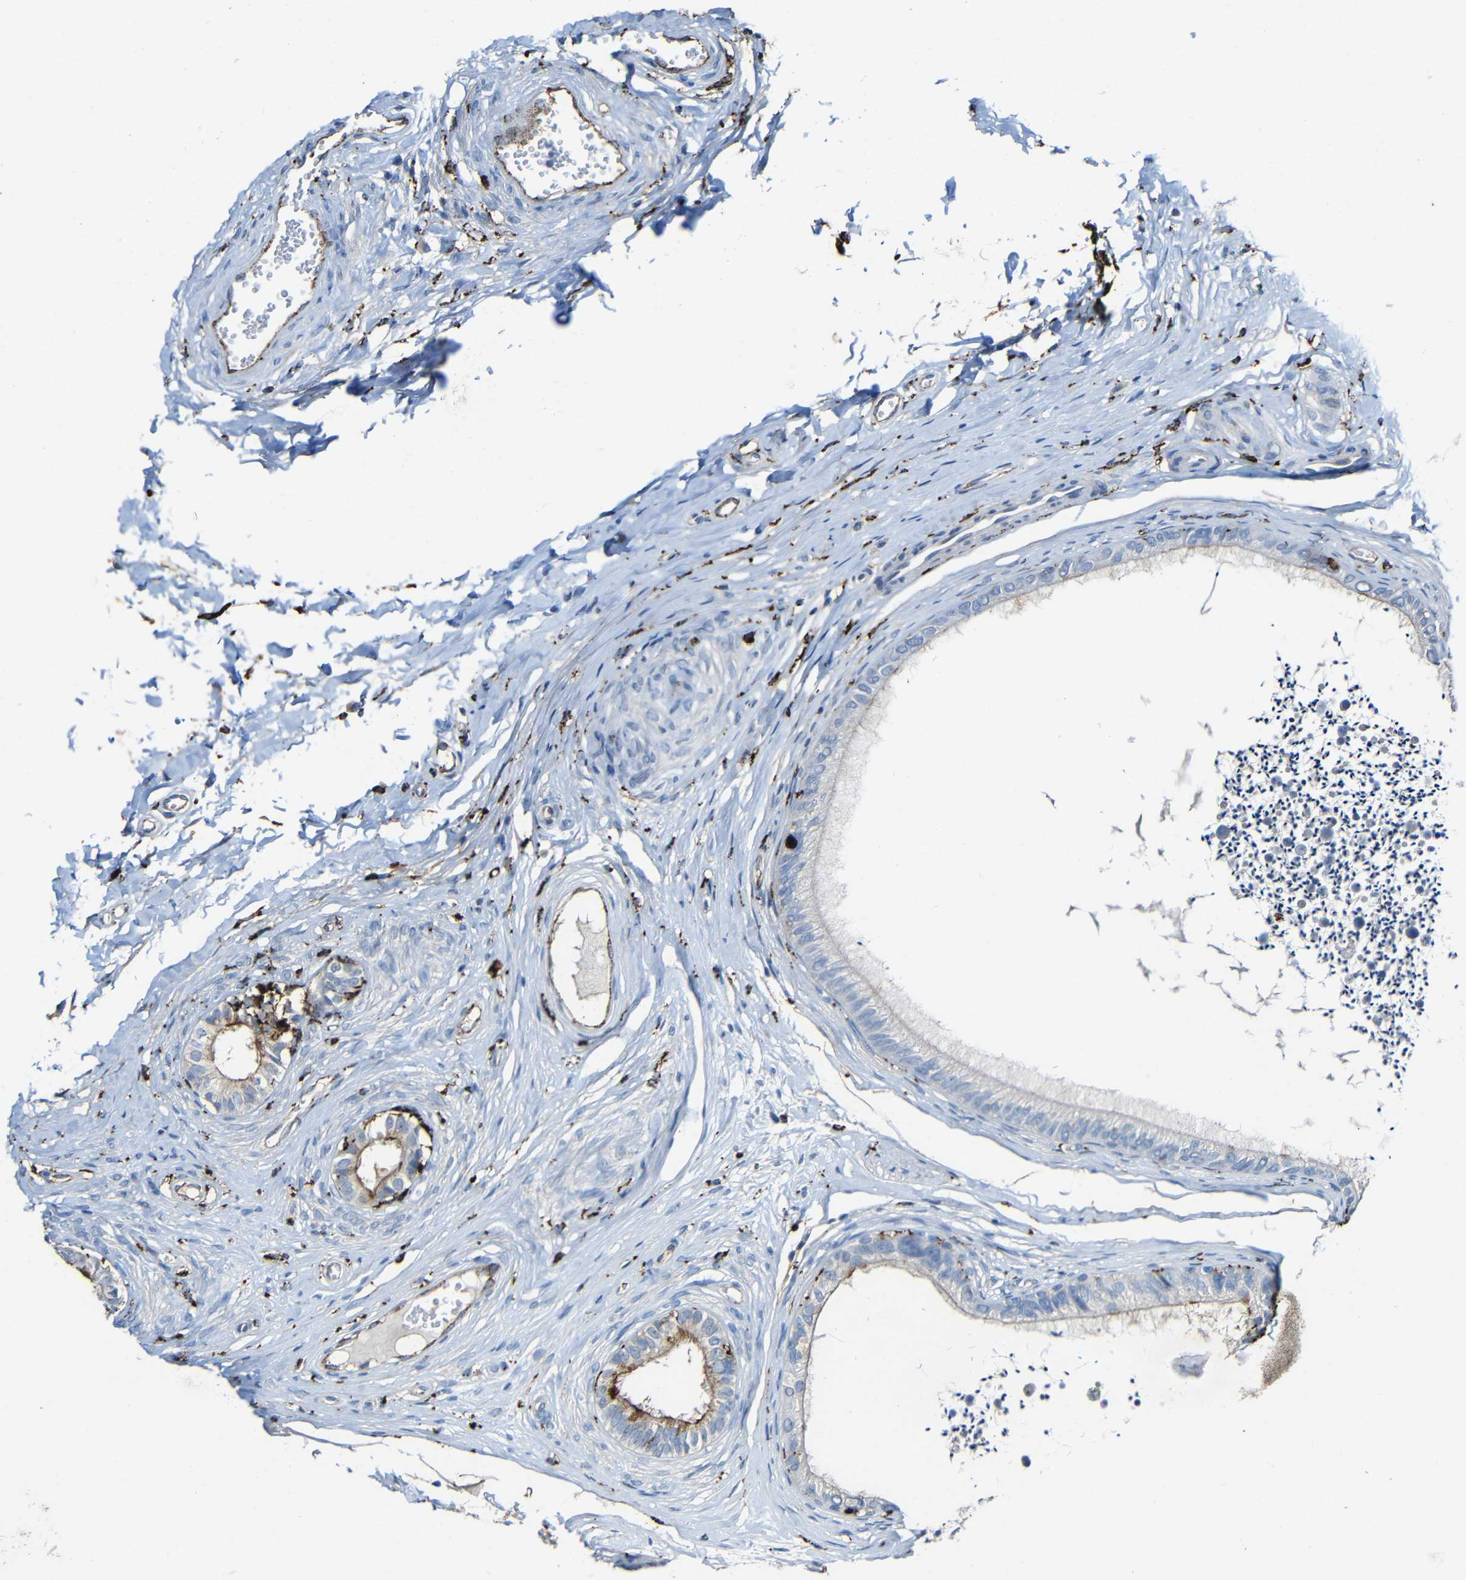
{"staining": {"intensity": "moderate", "quantity": "25%-75%", "location": "cytoplasmic/membranous"}, "tissue": "epididymis", "cell_type": "Glandular cells", "image_type": "normal", "snomed": [{"axis": "morphology", "description": "Normal tissue, NOS"}, {"axis": "topography", "description": "Epididymis"}], "caption": "This image displays immunohistochemistry staining of unremarkable human epididymis, with medium moderate cytoplasmic/membranous staining in approximately 25%-75% of glandular cells.", "gene": "HLA", "patient": {"sex": "male", "age": 56}}